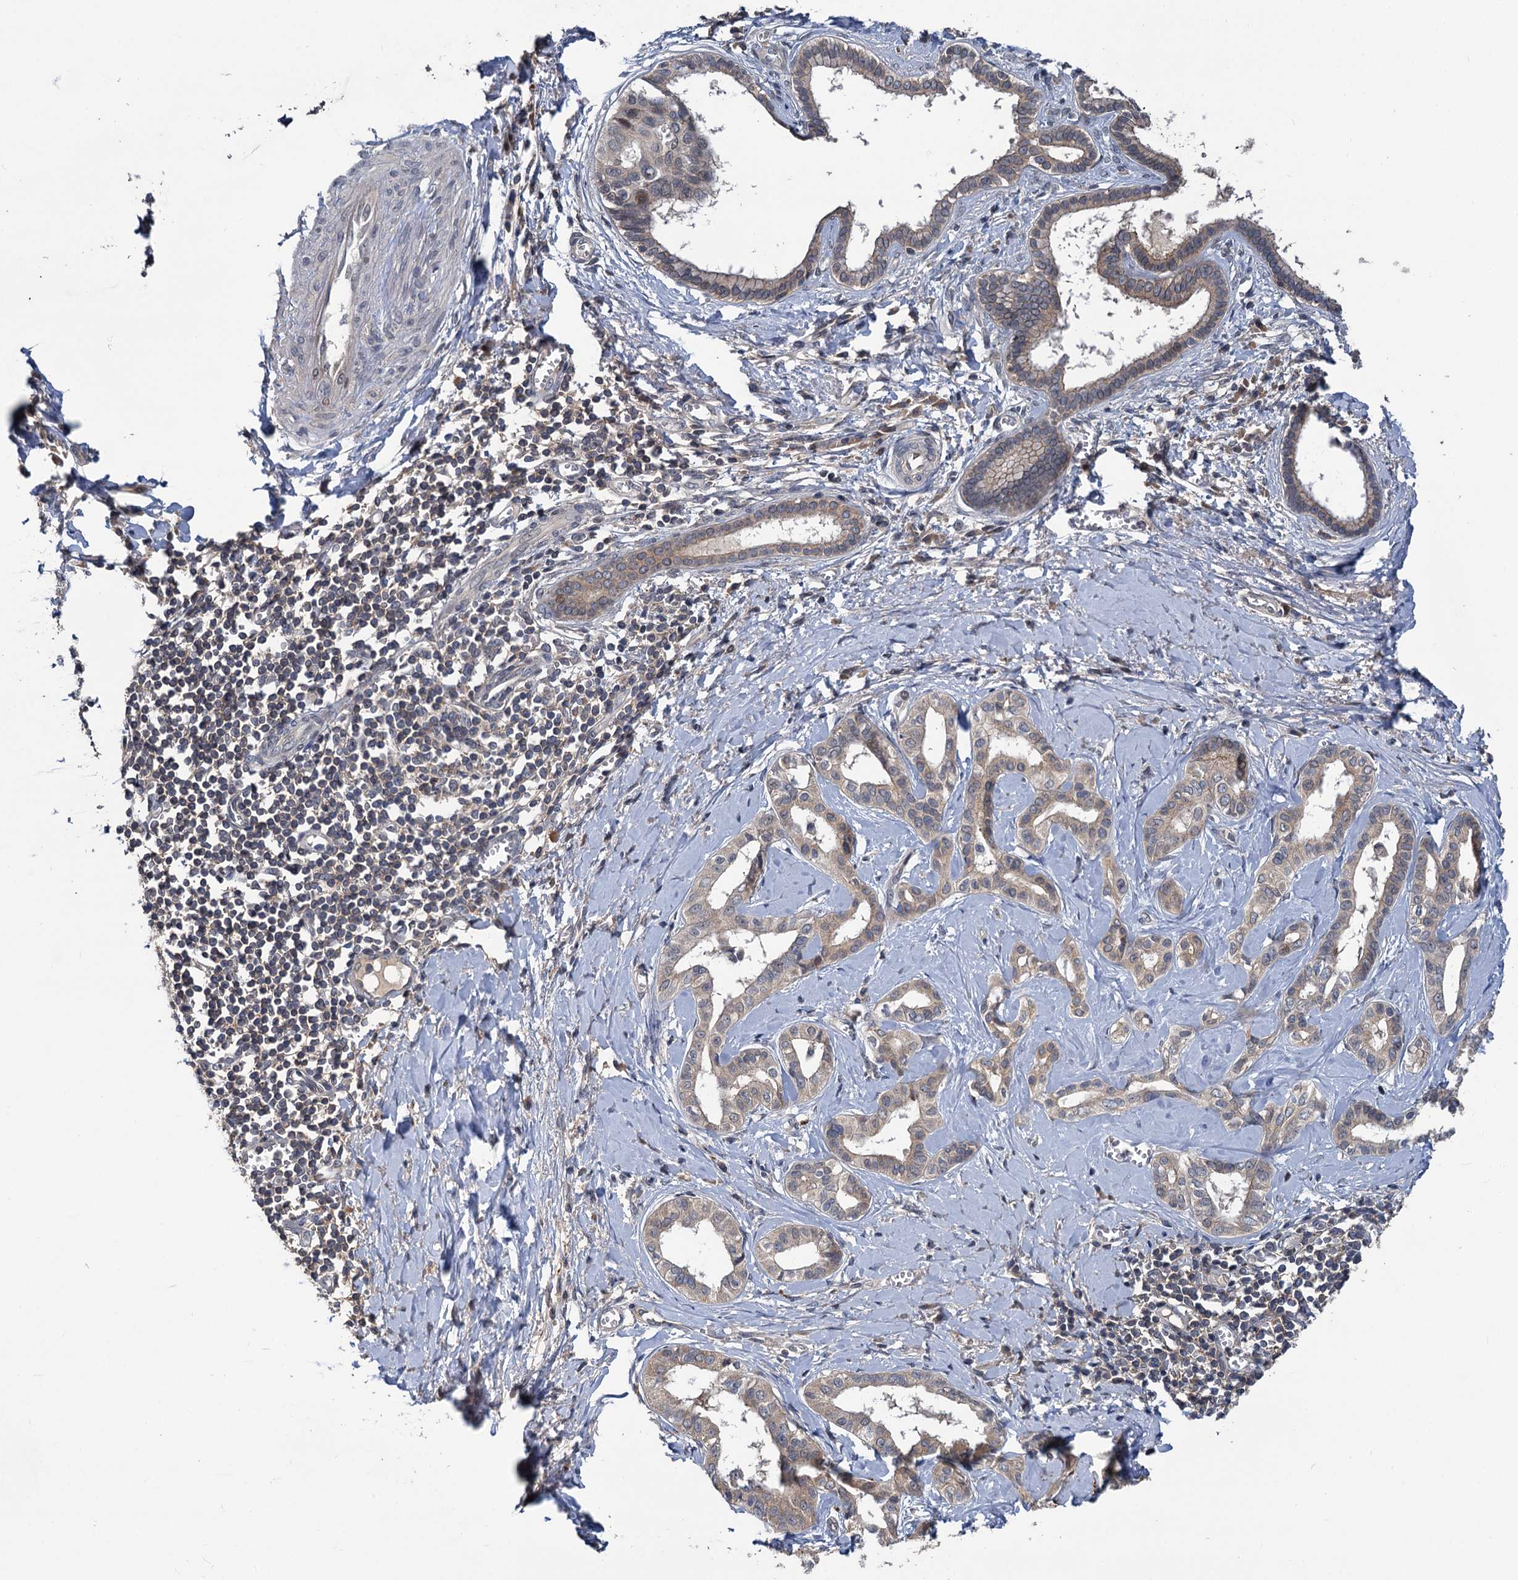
{"staining": {"intensity": "weak", "quantity": "<25%", "location": "cytoplasmic/membranous,nuclear"}, "tissue": "liver cancer", "cell_type": "Tumor cells", "image_type": "cancer", "snomed": [{"axis": "morphology", "description": "Cholangiocarcinoma"}, {"axis": "topography", "description": "Liver"}], "caption": "Protein analysis of liver cancer reveals no significant positivity in tumor cells.", "gene": "TMEM39A", "patient": {"sex": "female", "age": 77}}